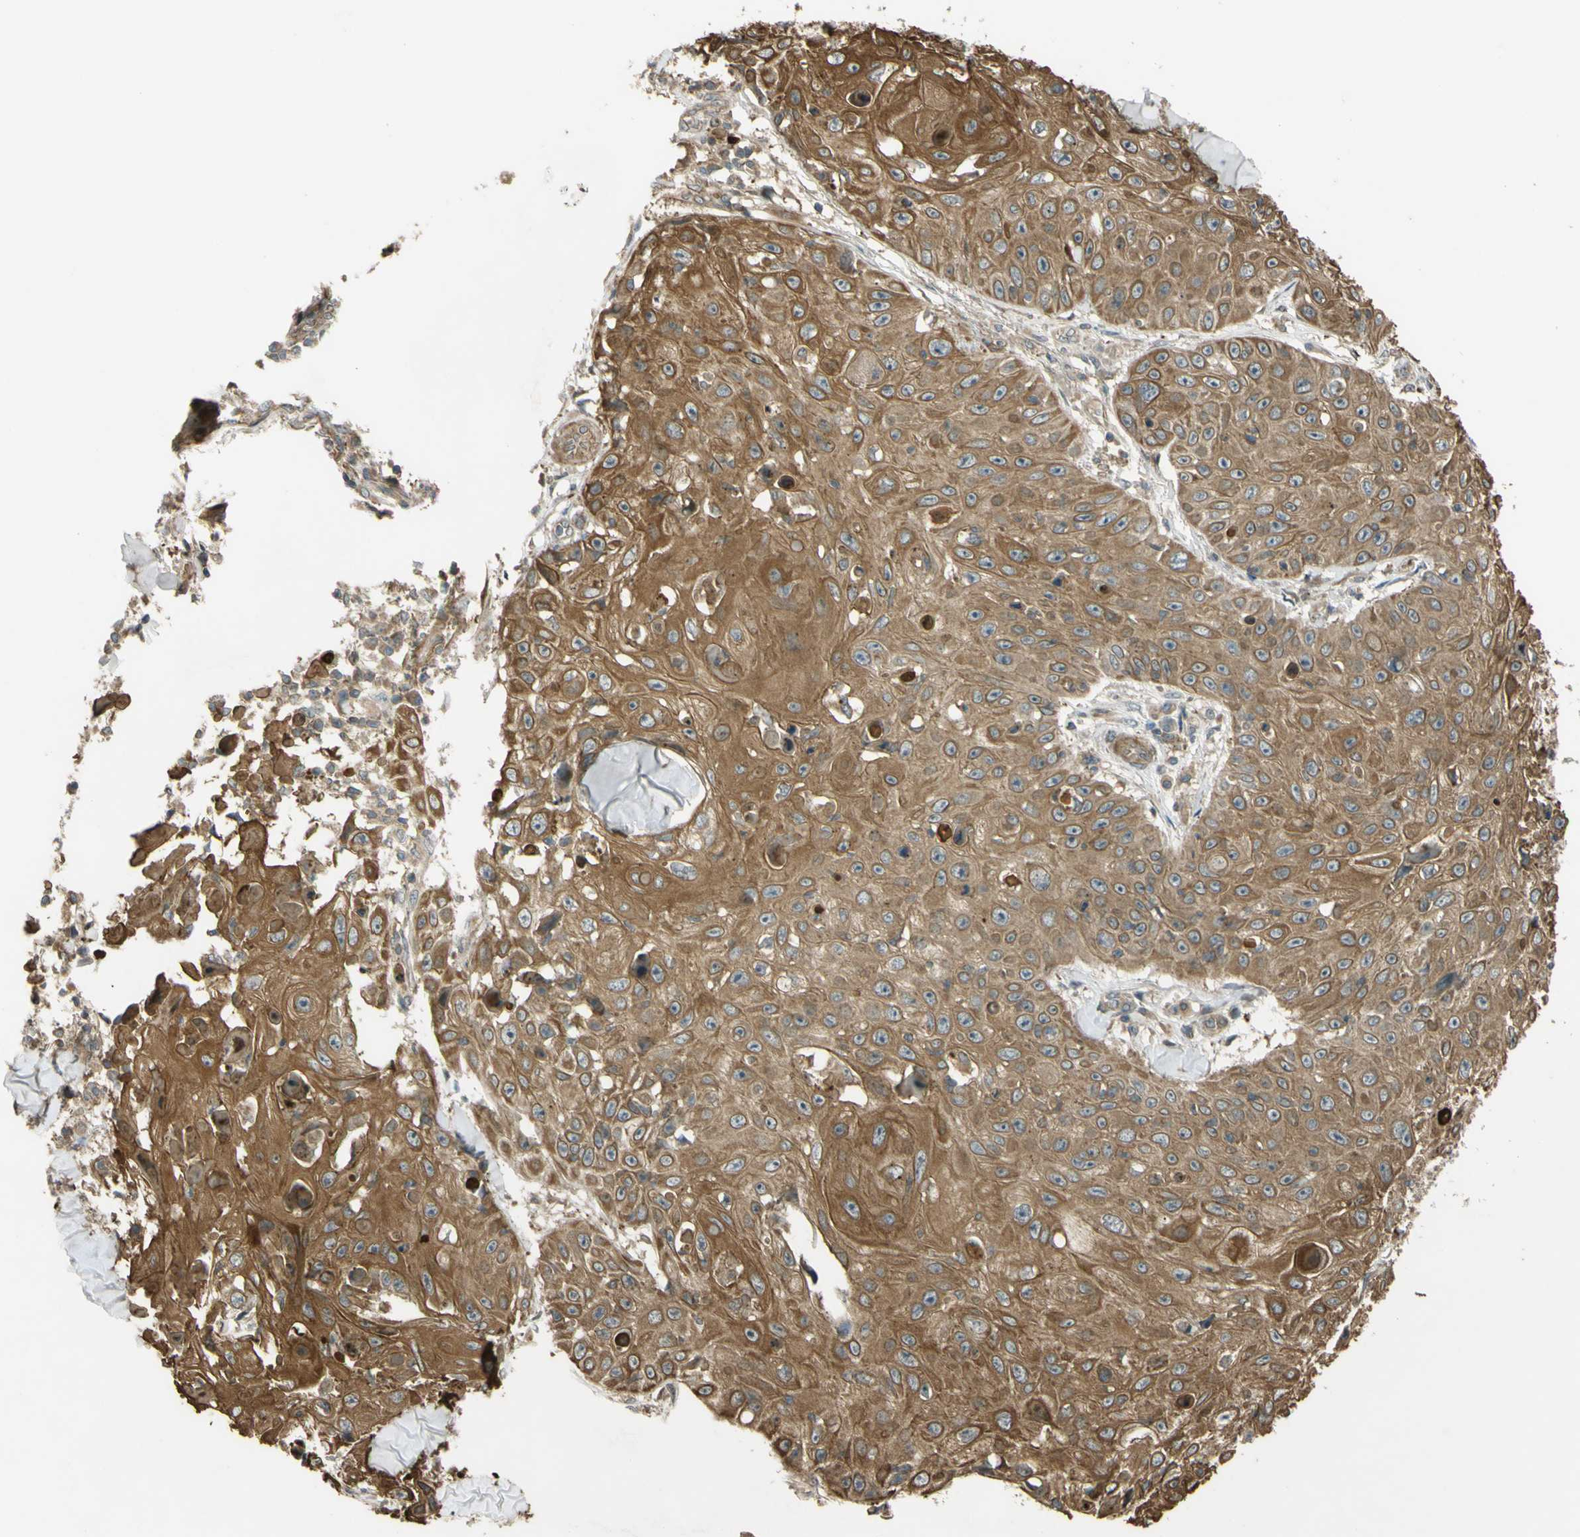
{"staining": {"intensity": "moderate", "quantity": ">75%", "location": "cytoplasmic/membranous"}, "tissue": "skin cancer", "cell_type": "Tumor cells", "image_type": "cancer", "snomed": [{"axis": "morphology", "description": "Squamous cell carcinoma, NOS"}, {"axis": "topography", "description": "Skin"}], "caption": "A photomicrograph showing moderate cytoplasmic/membranous staining in approximately >75% of tumor cells in squamous cell carcinoma (skin), as visualized by brown immunohistochemical staining.", "gene": "FLII", "patient": {"sex": "male", "age": 86}}